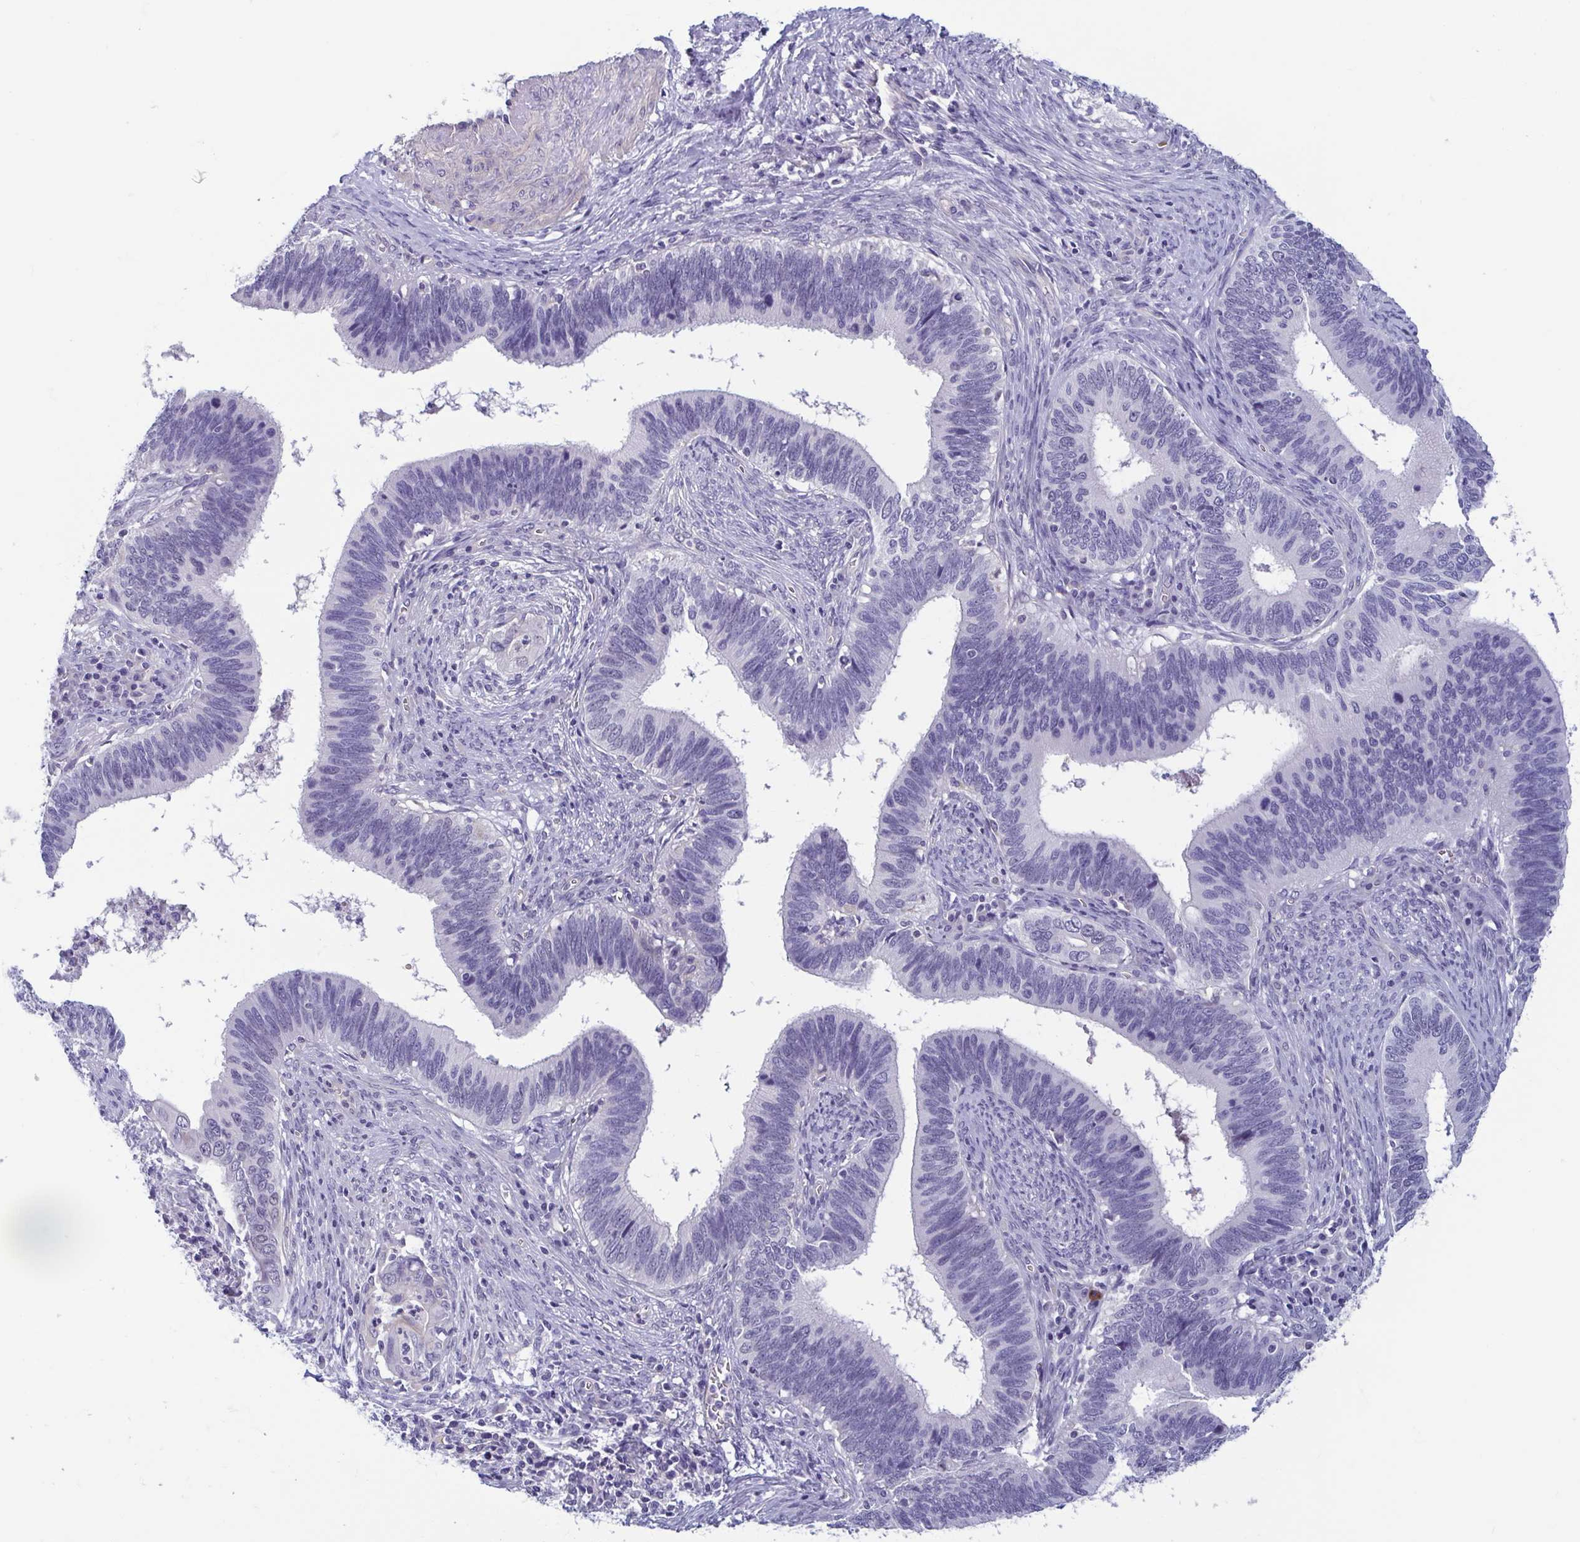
{"staining": {"intensity": "negative", "quantity": "none", "location": "none"}, "tissue": "cervical cancer", "cell_type": "Tumor cells", "image_type": "cancer", "snomed": [{"axis": "morphology", "description": "Adenocarcinoma, NOS"}, {"axis": "topography", "description": "Cervix"}], "caption": "Photomicrograph shows no protein staining in tumor cells of cervical cancer (adenocarcinoma) tissue.", "gene": "MORC4", "patient": {"sex": "female", "age": 42}}